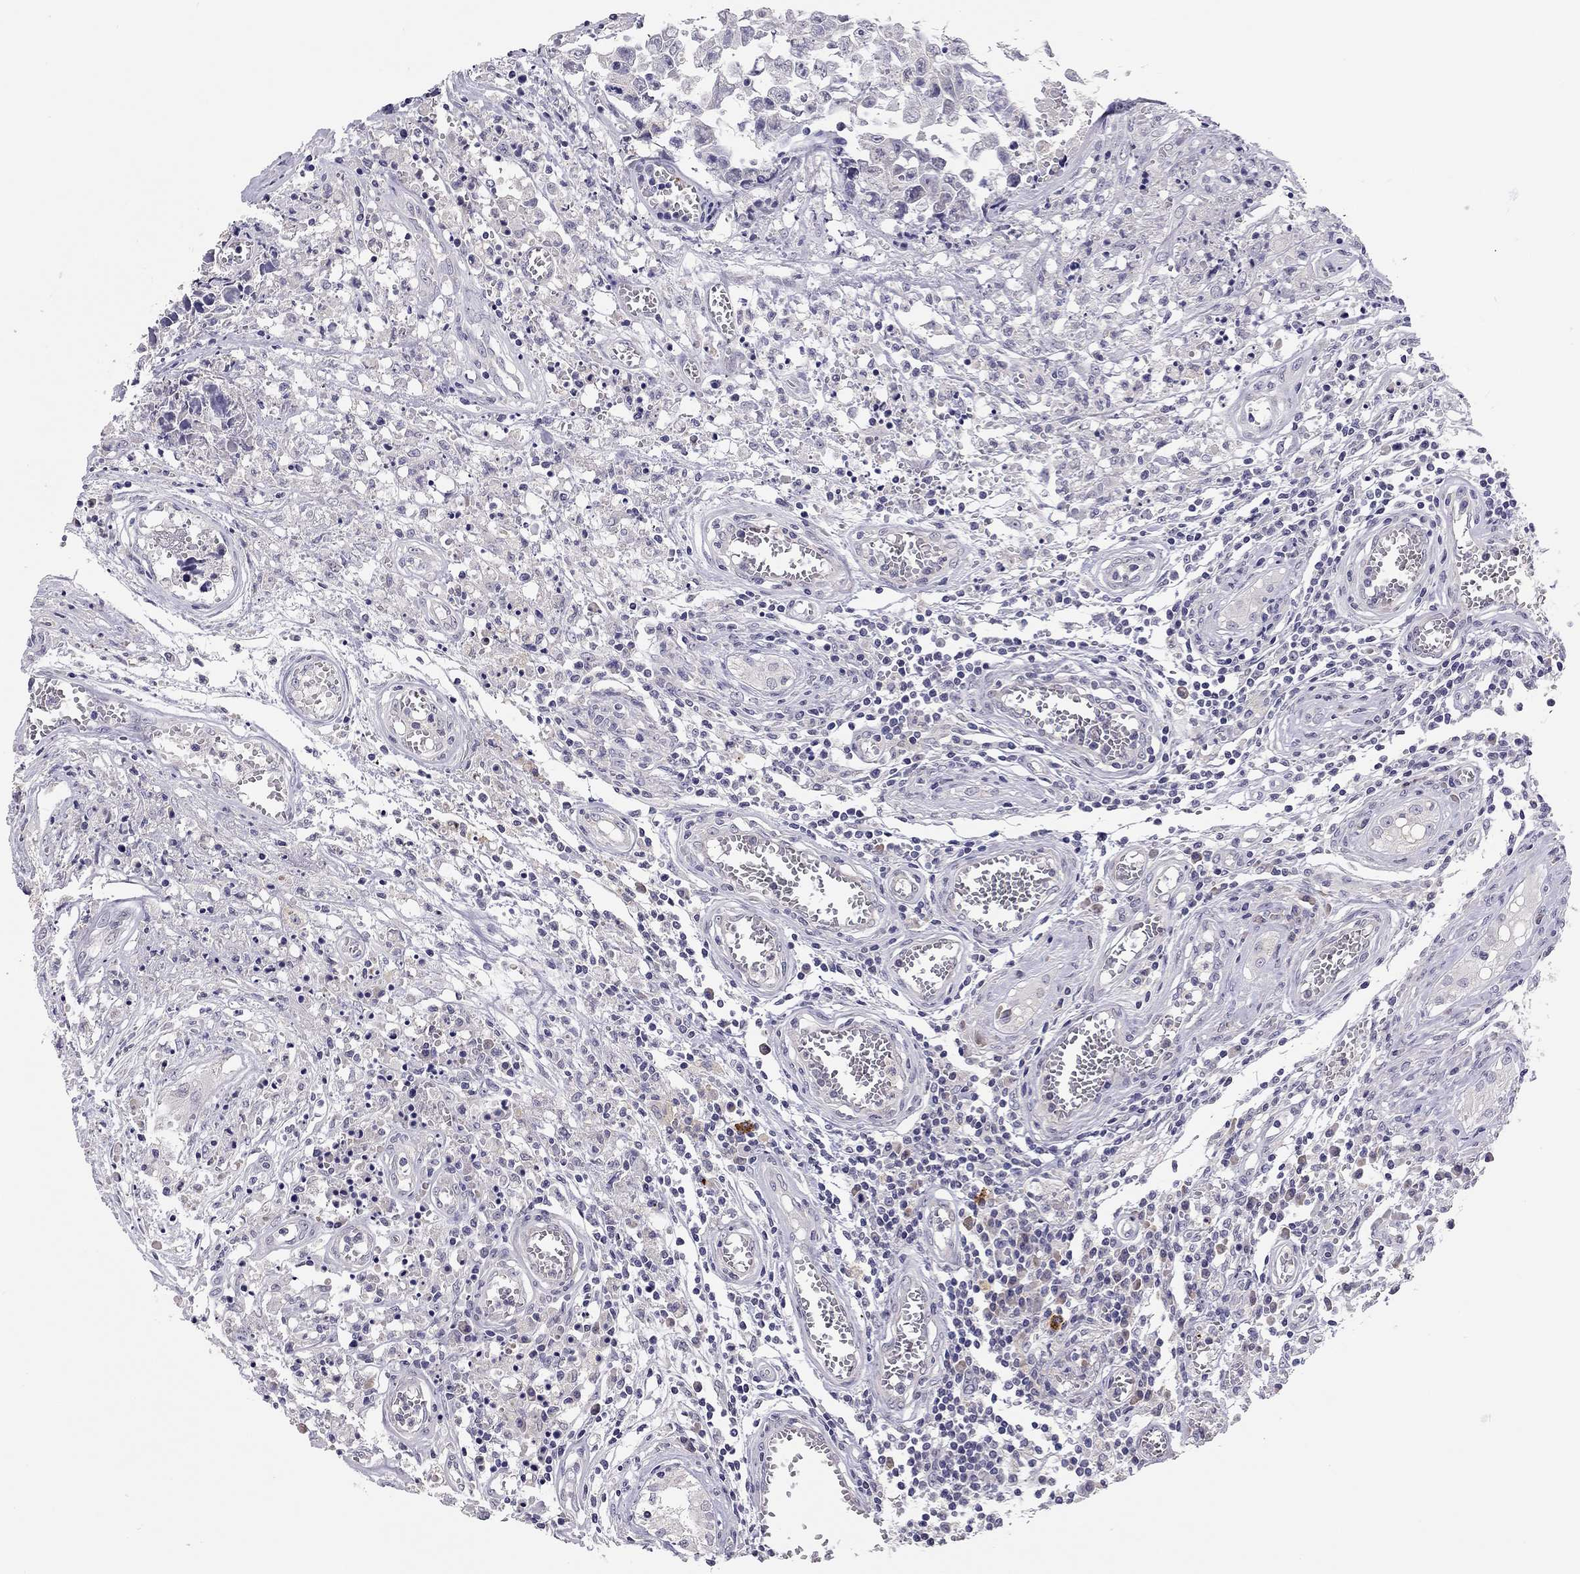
{"staining": {"intensity": "negative", "quantity": "none", "location": "none"}, "tissue": "testis cancer", "cell_type": "Tumor cells", "image_type": "cancer", "snomed": [{"axis": "morphology", "description": "Carcinoma, Embryonal, NOS"}, {"axis": "topography", "description": "Testis"}], "caption": "A photomicrograph of testis embryonal carcinoma stained for a protein demonstrates no brown staining in tumor cells.", "gene": "SCARB1", "patient": {"sex": "male", "age": 36}}